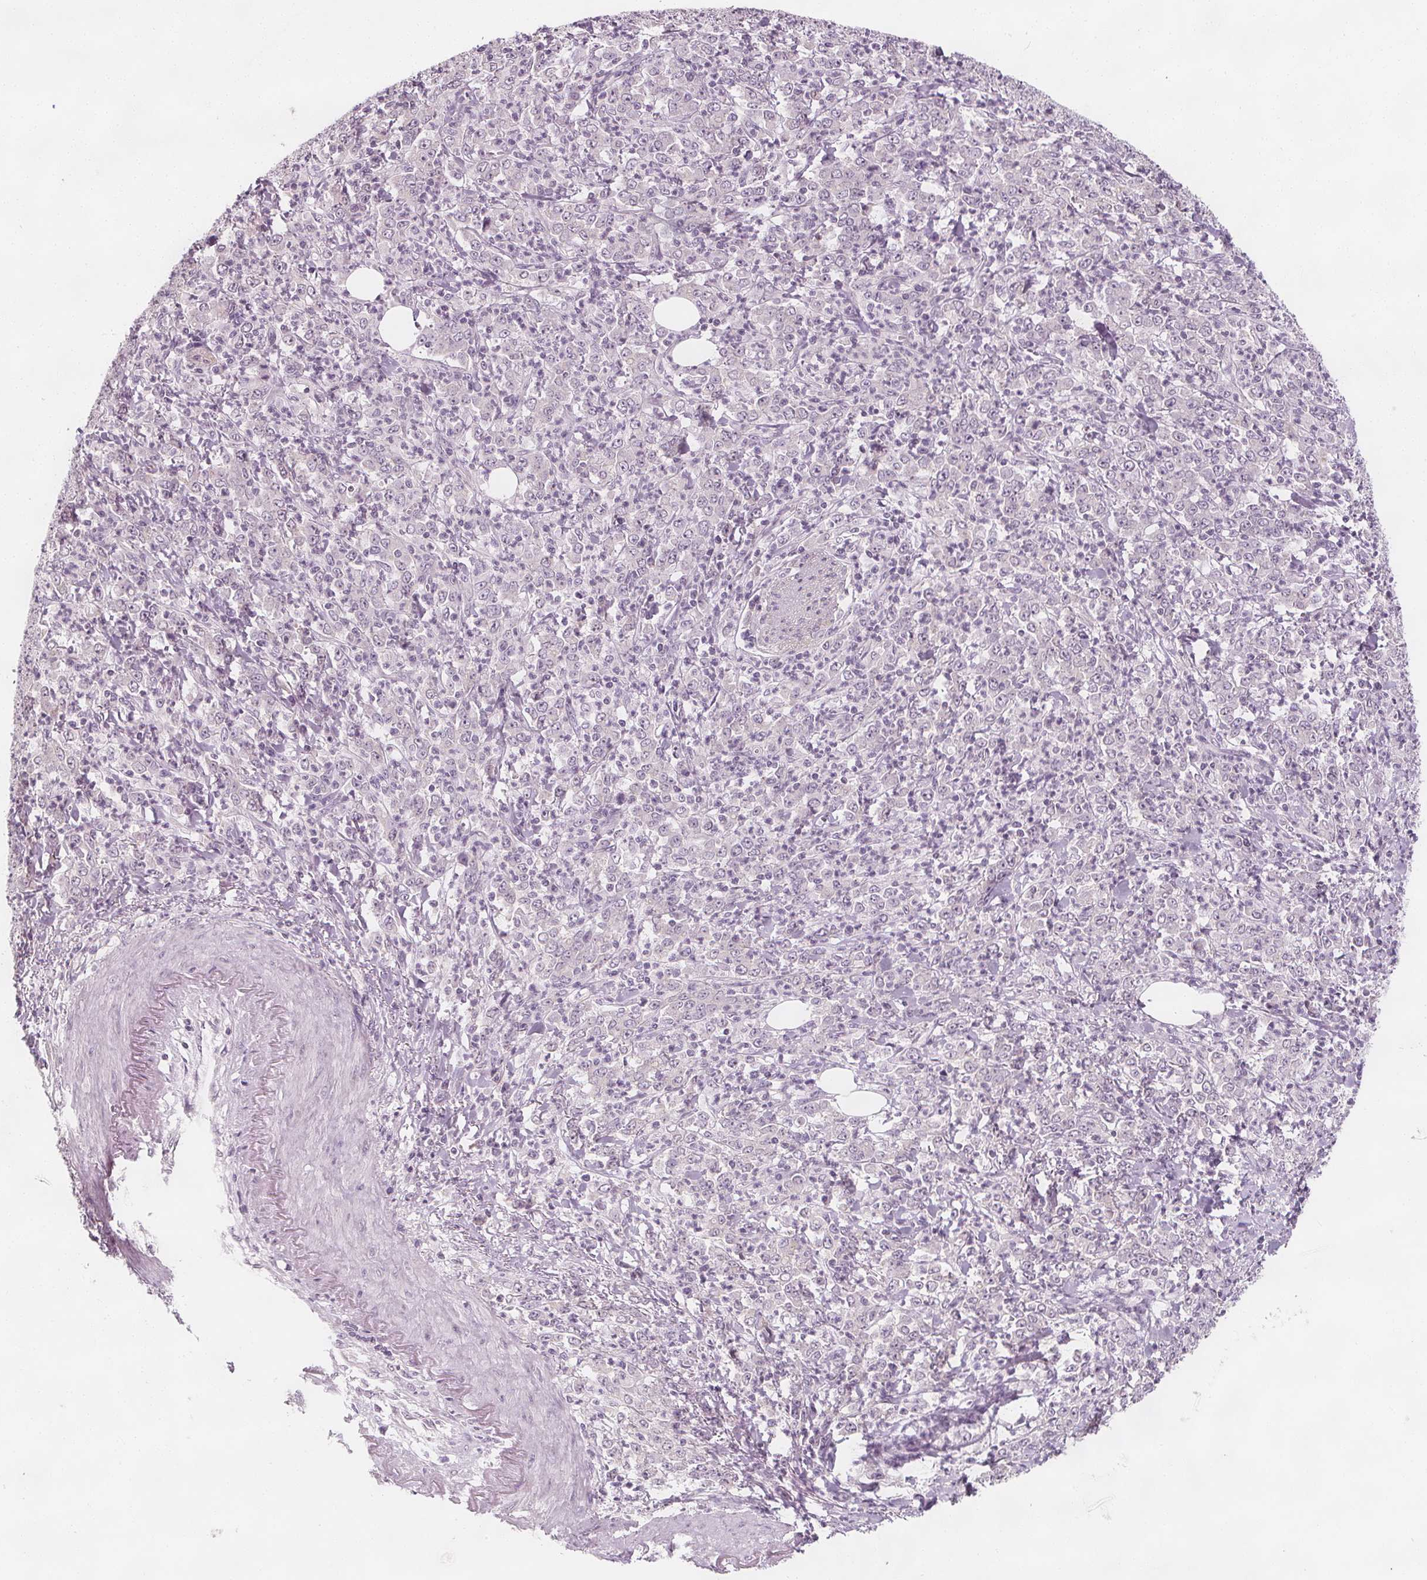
{"staining": {"intensity": "negative", "quantity": "none", "location": "none"}, "tissue": "stomach cancer", "cell_type": "Tumor cells", "image_type": "cancer", "snomed": [{"axis": "morphology", "description": "Adenocarcinoma, NOS"}, {"axis": "topography", "description": "Stomach, lower"}], "caption": "Histopathology image shows no significant protein expression in tumor cells of adenocarcinoma (stomach). (DAB (3,3'-diaminobenzidine) immunohistochemistry visualized using brightfield microscopy, high magnification).", "gene": "C1orf167", "patient": {"sex": "female", "age": 71}}